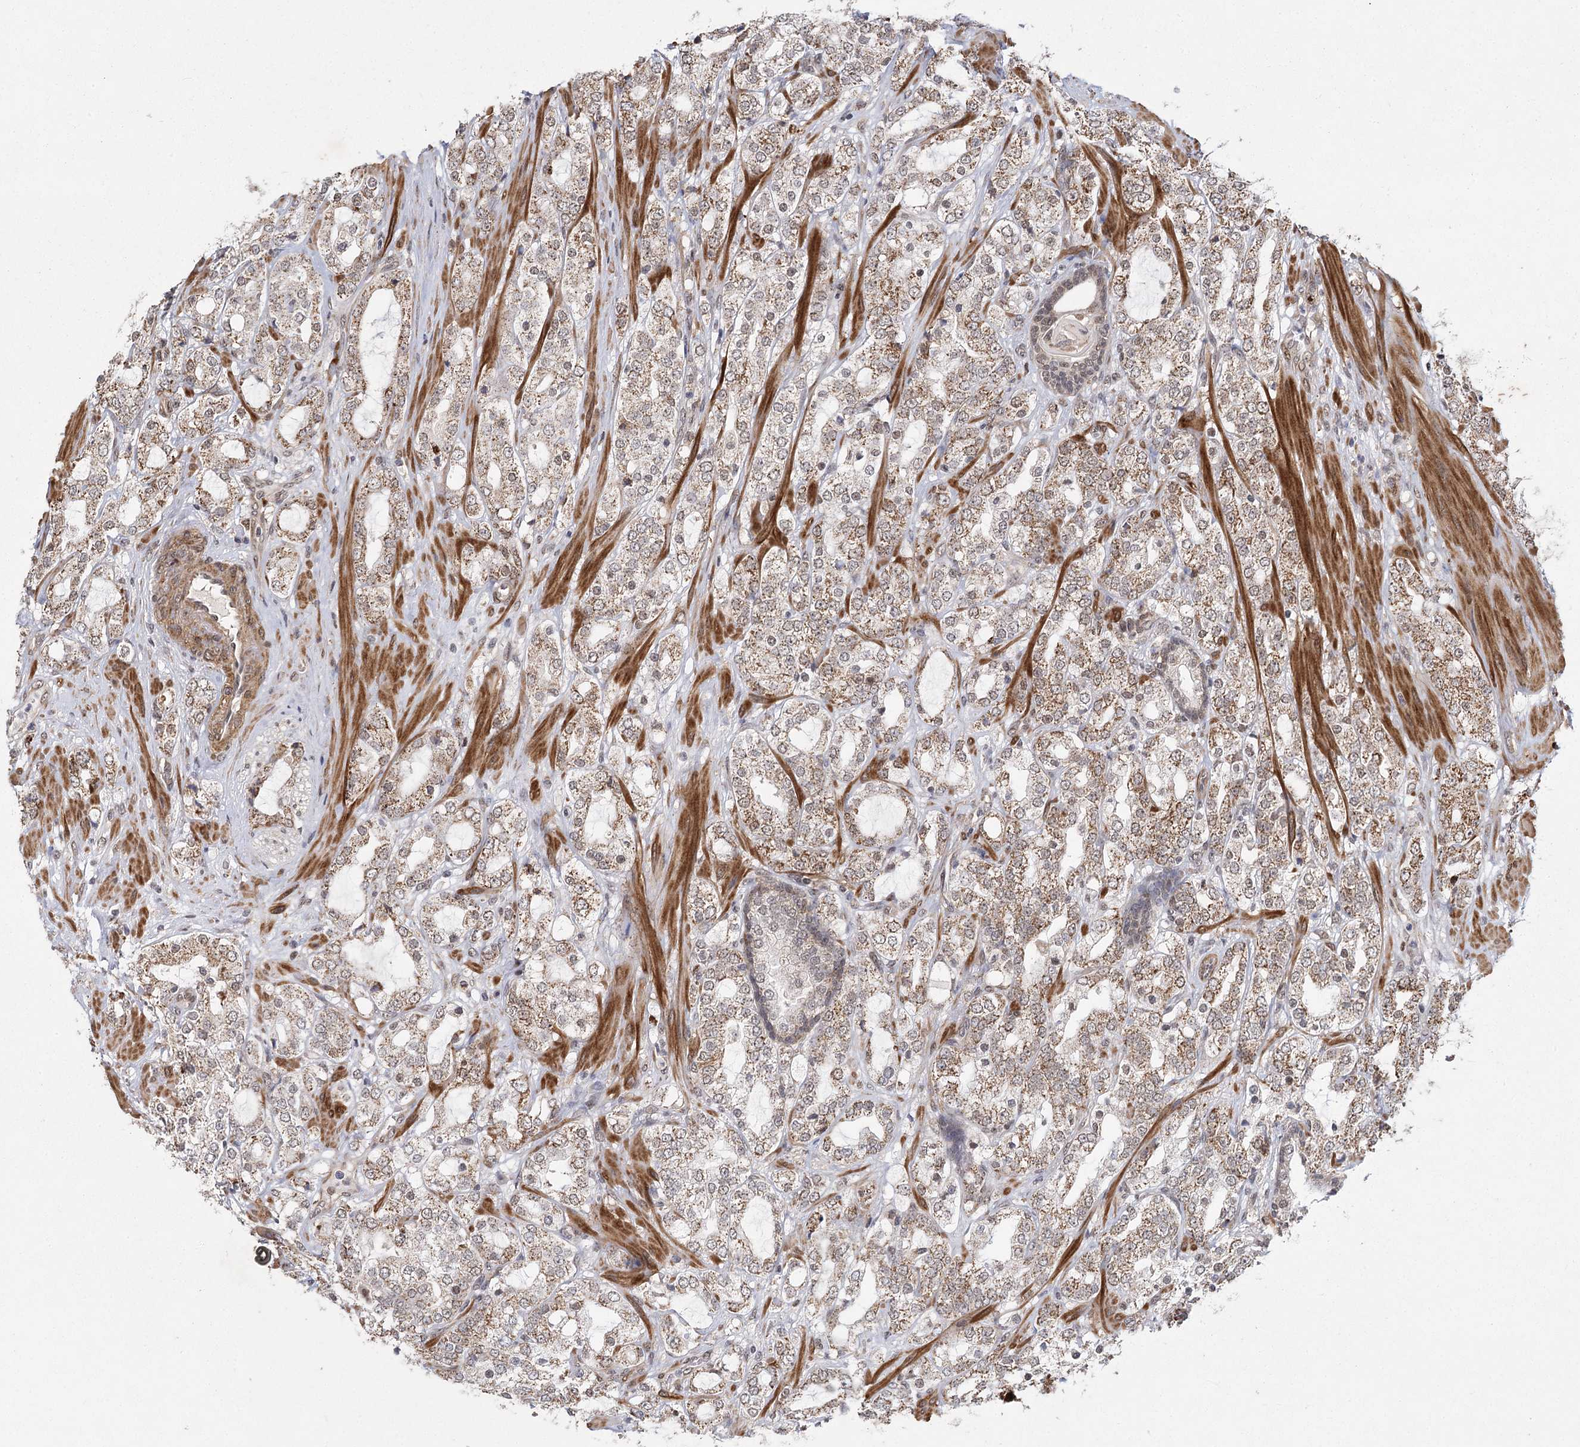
{"staining": {"intensity": "moderate", "quantity": ">75%", "location": "cytoplasmic/membranous"}, "tissue": "prostate cancer", "cell_type": "Tumor cells", "image_type": "cancer", "snomed": [{"axis": "morphology", "description": "Adenocarcinoma, High grade"}, {"axis": "topography", "description": "Prostate"}], "caption": "Human prostate cancer stained with a brown dye exhibits moderate cytoplasmic/membranous positive staining in approximately >75% of tumor cells.", "gene": "ZCCHC24", "patient": {"sex": "male", "age": 64}}